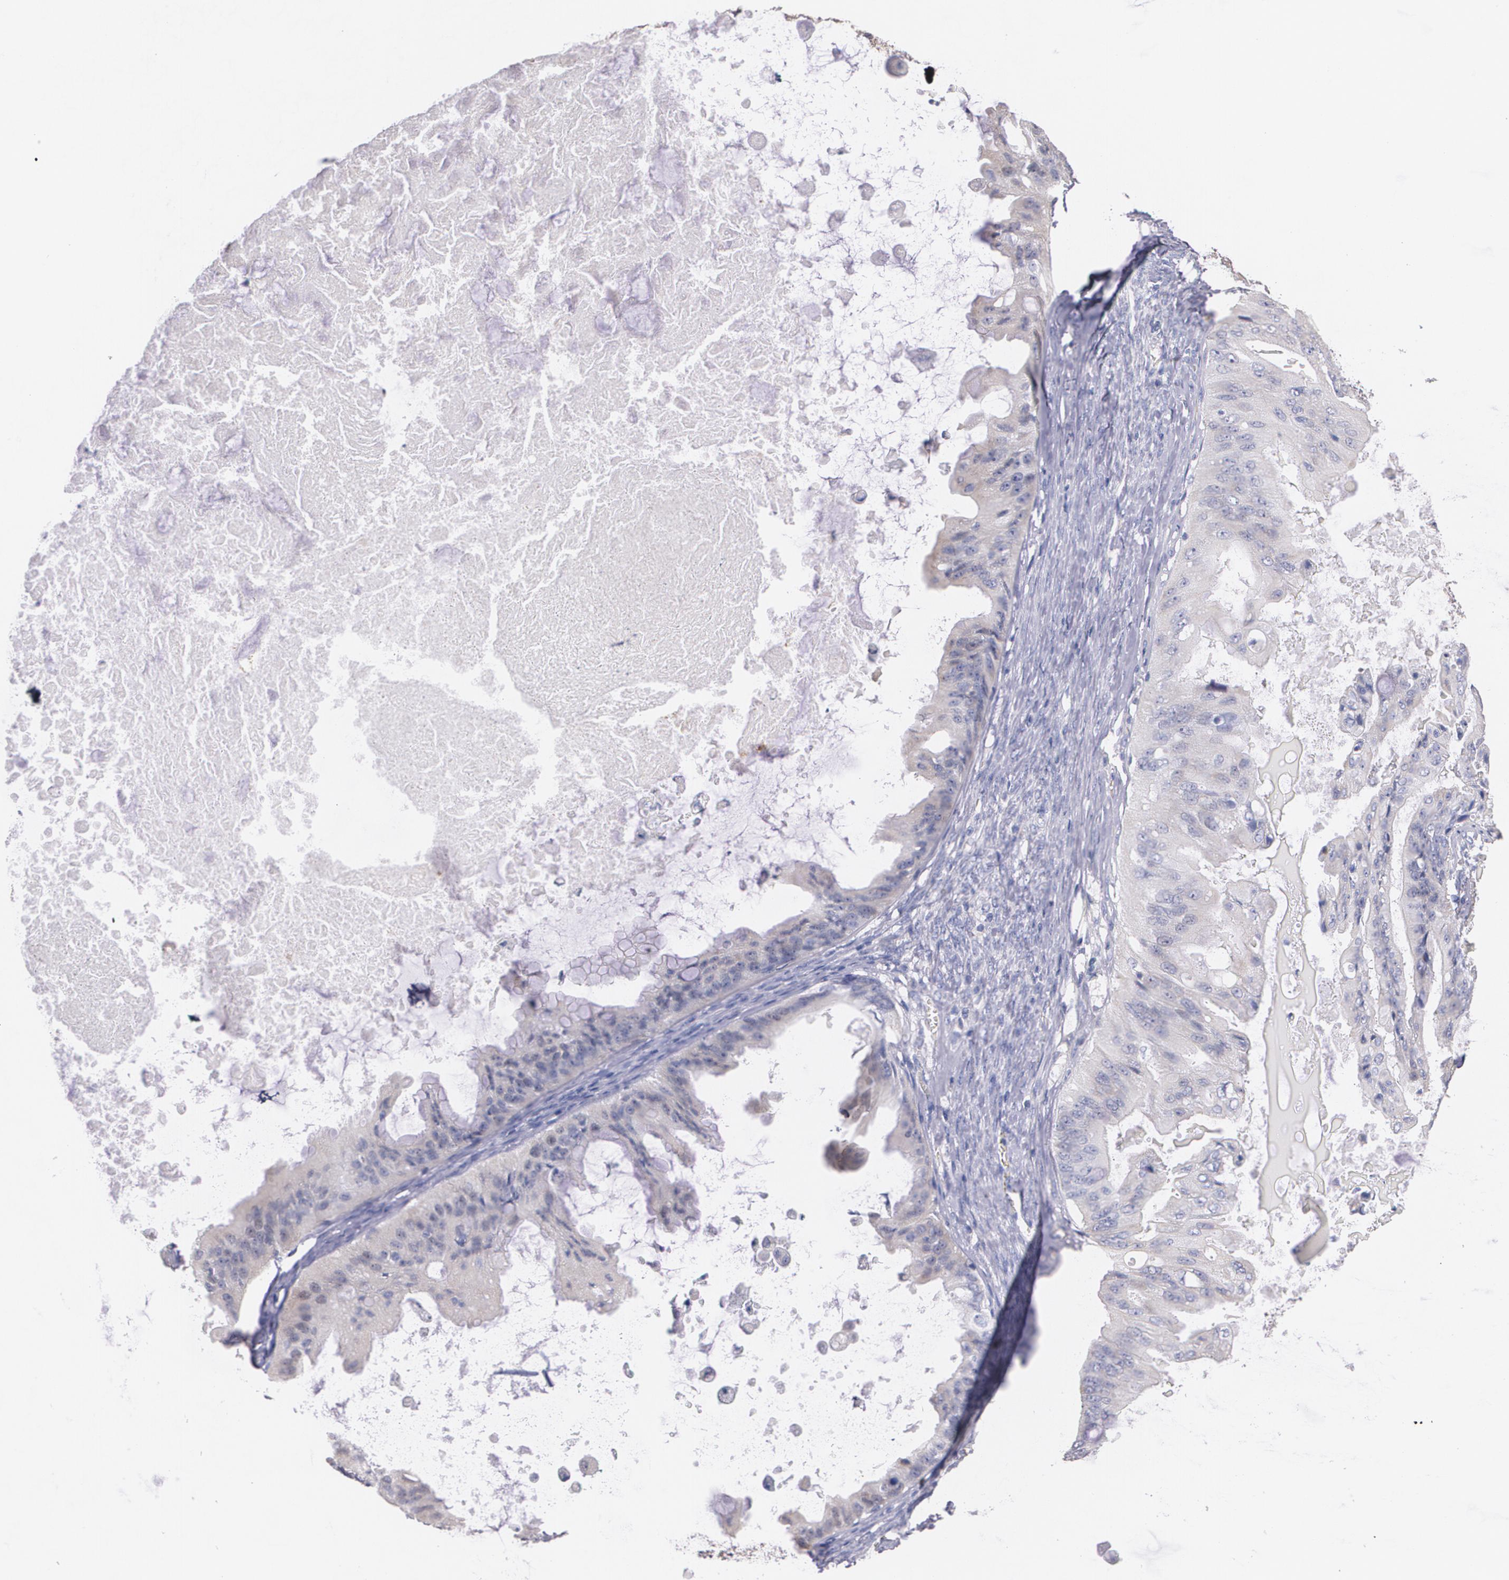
{"staining": {"intensity": "weak", "quantity": "<25%", "location": "cytoplasmic/membranous"}, "tissue": "ovarian cancer", "cell_type": "Tumor cells", "image_type": "cancer", "snomed": [{"axis": "morphology", "description": "Cystadenocarcinoma, mucinous, NOS"}, {"axis": "topography", "description": "Ovary"}], "caption": "Tumor cells show no significant protein positivity in ovarian cancer.", "gene": "AMBP", "patient": {"sex": "female", "age": 37}}